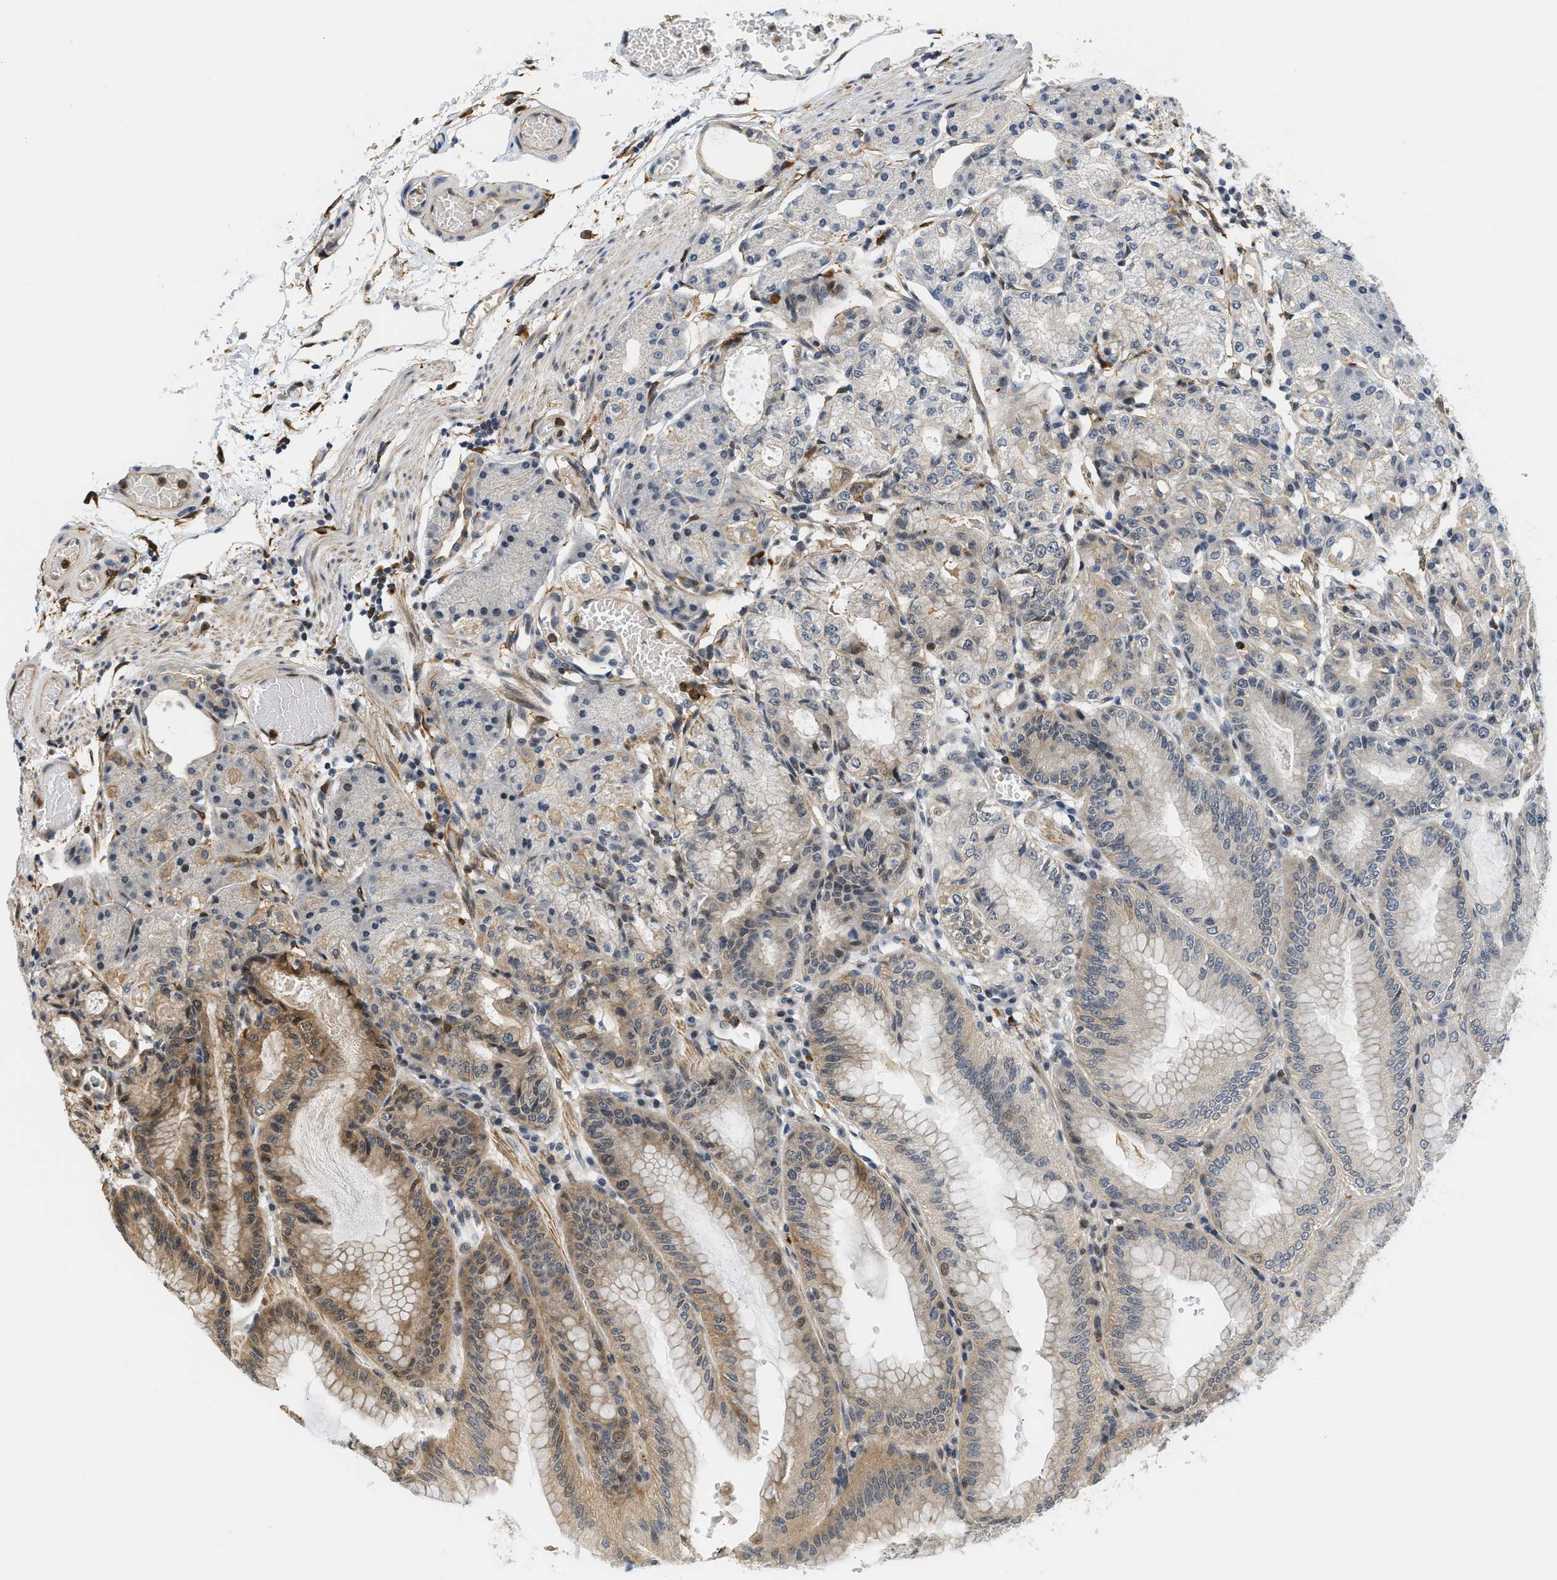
{"staining": {"intensity": "moderate", "quantity": "25%-75%", "location": "cytoplasmic/membranous"}, "tissue": "stomach", "cell_type": "Glandular cells", "image_type": "normal", "snomed": [{"axis": "morphology", "description": "Normal tissue, NOS"}, {"axis": "topography", "description": "Stomach, lower"}], "caption": "Immunohistochemistry (IHC) (DAB (3,3'-diaminobenzidine)) staining of normal stomach displays moderate cytoplasmic/membranous protein staining in about 25%-75% of glandular cells.", "gene": "KMT2A", "patient": {"sex": "male", "age": 71}}